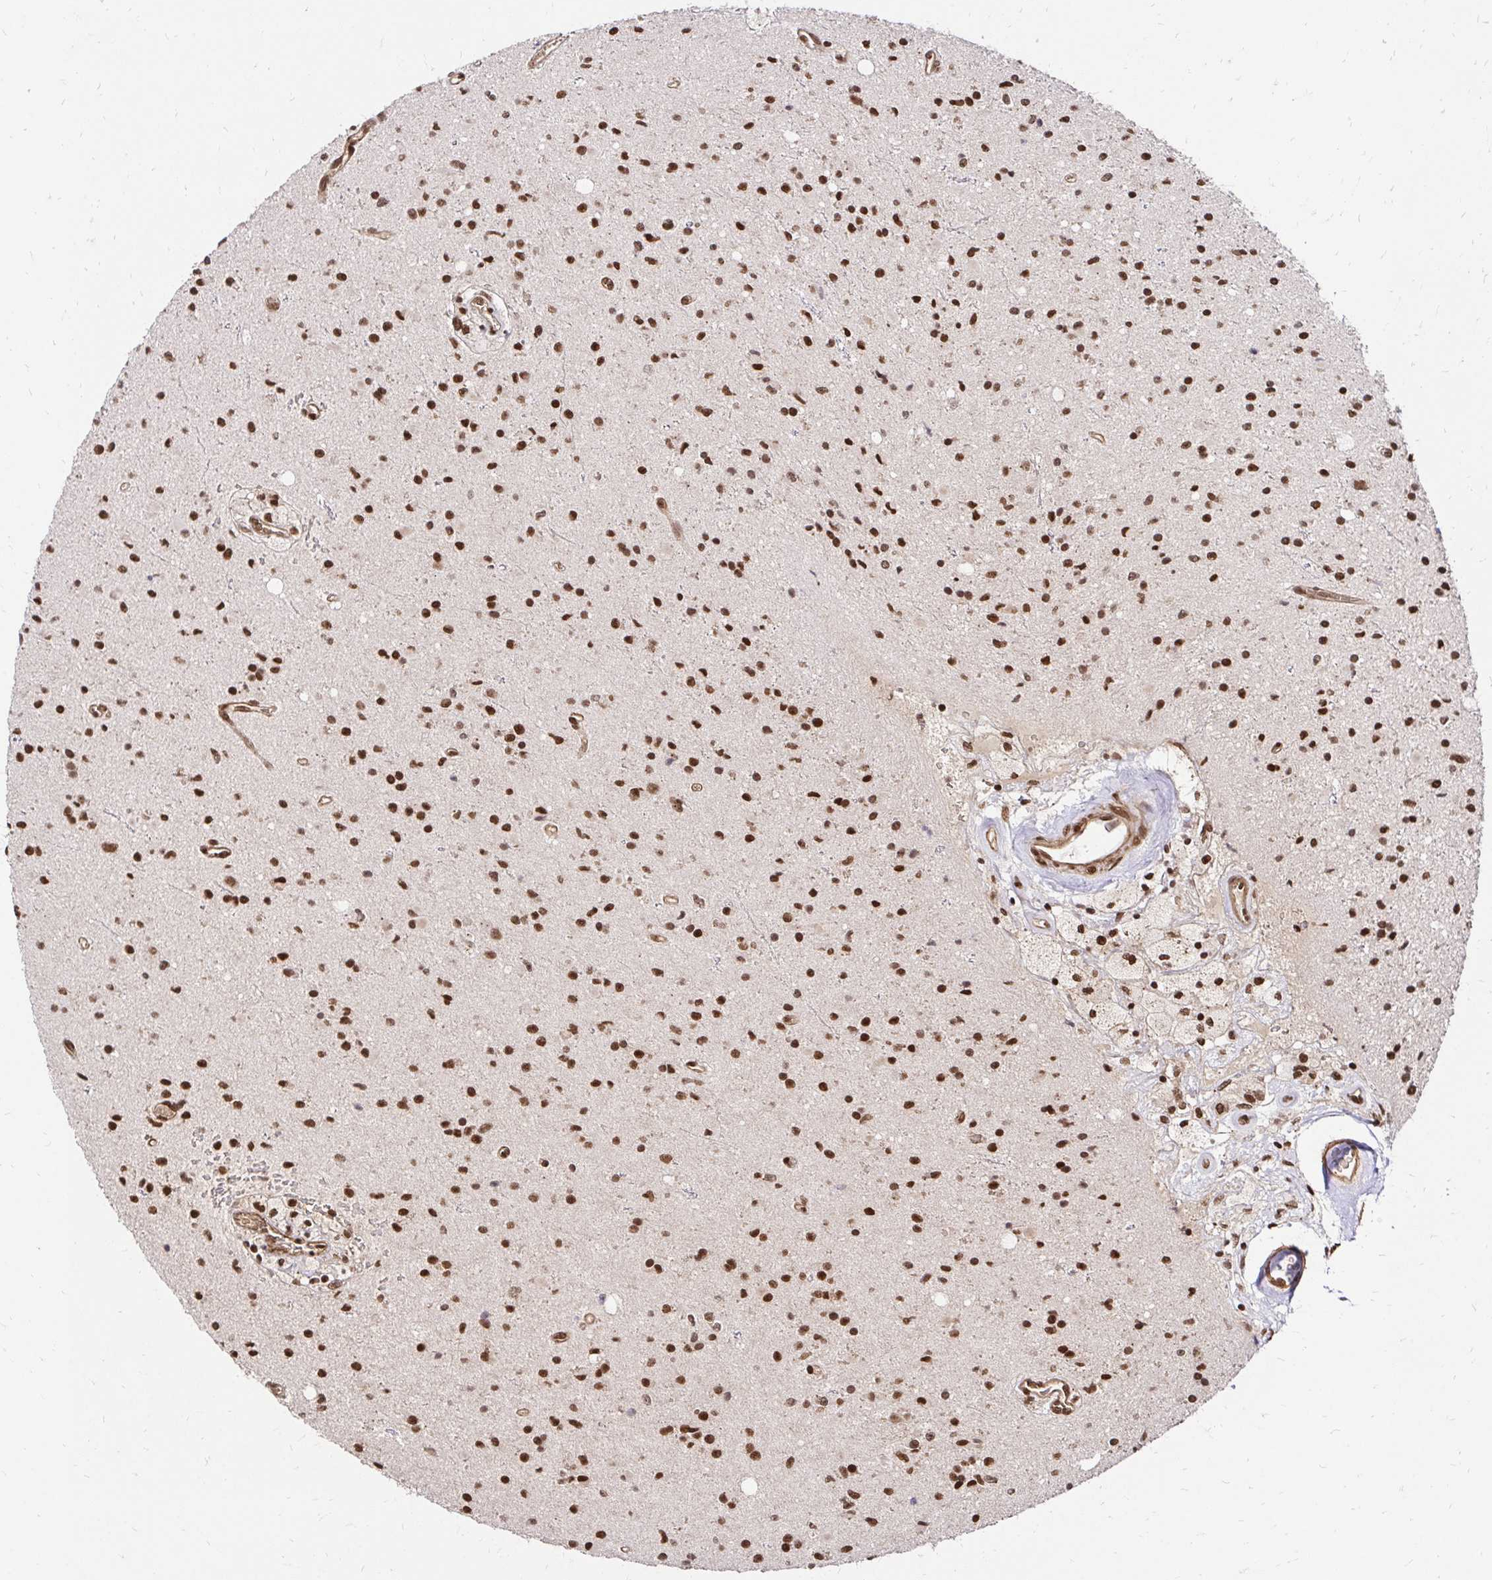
{"staining": {"intensity": "strong", "quantity": ">75%", "location": "nuclear"}, "tissue": "glioma", "cell_type": "Tumor cells", "image_type": "cancer", "snomed": [{"axis": "morphology", "description": "Glioma, malignant, High grade"}, {"axis": "topography", "description": "Brain"}], "caption": "Immunohistochemical staining of human glioma demonstrates high levels of strong nuclear expression in about >75% of tumor cells.", "gene": "GLYR1", "patient": {"sex": "male", "age": 36}}